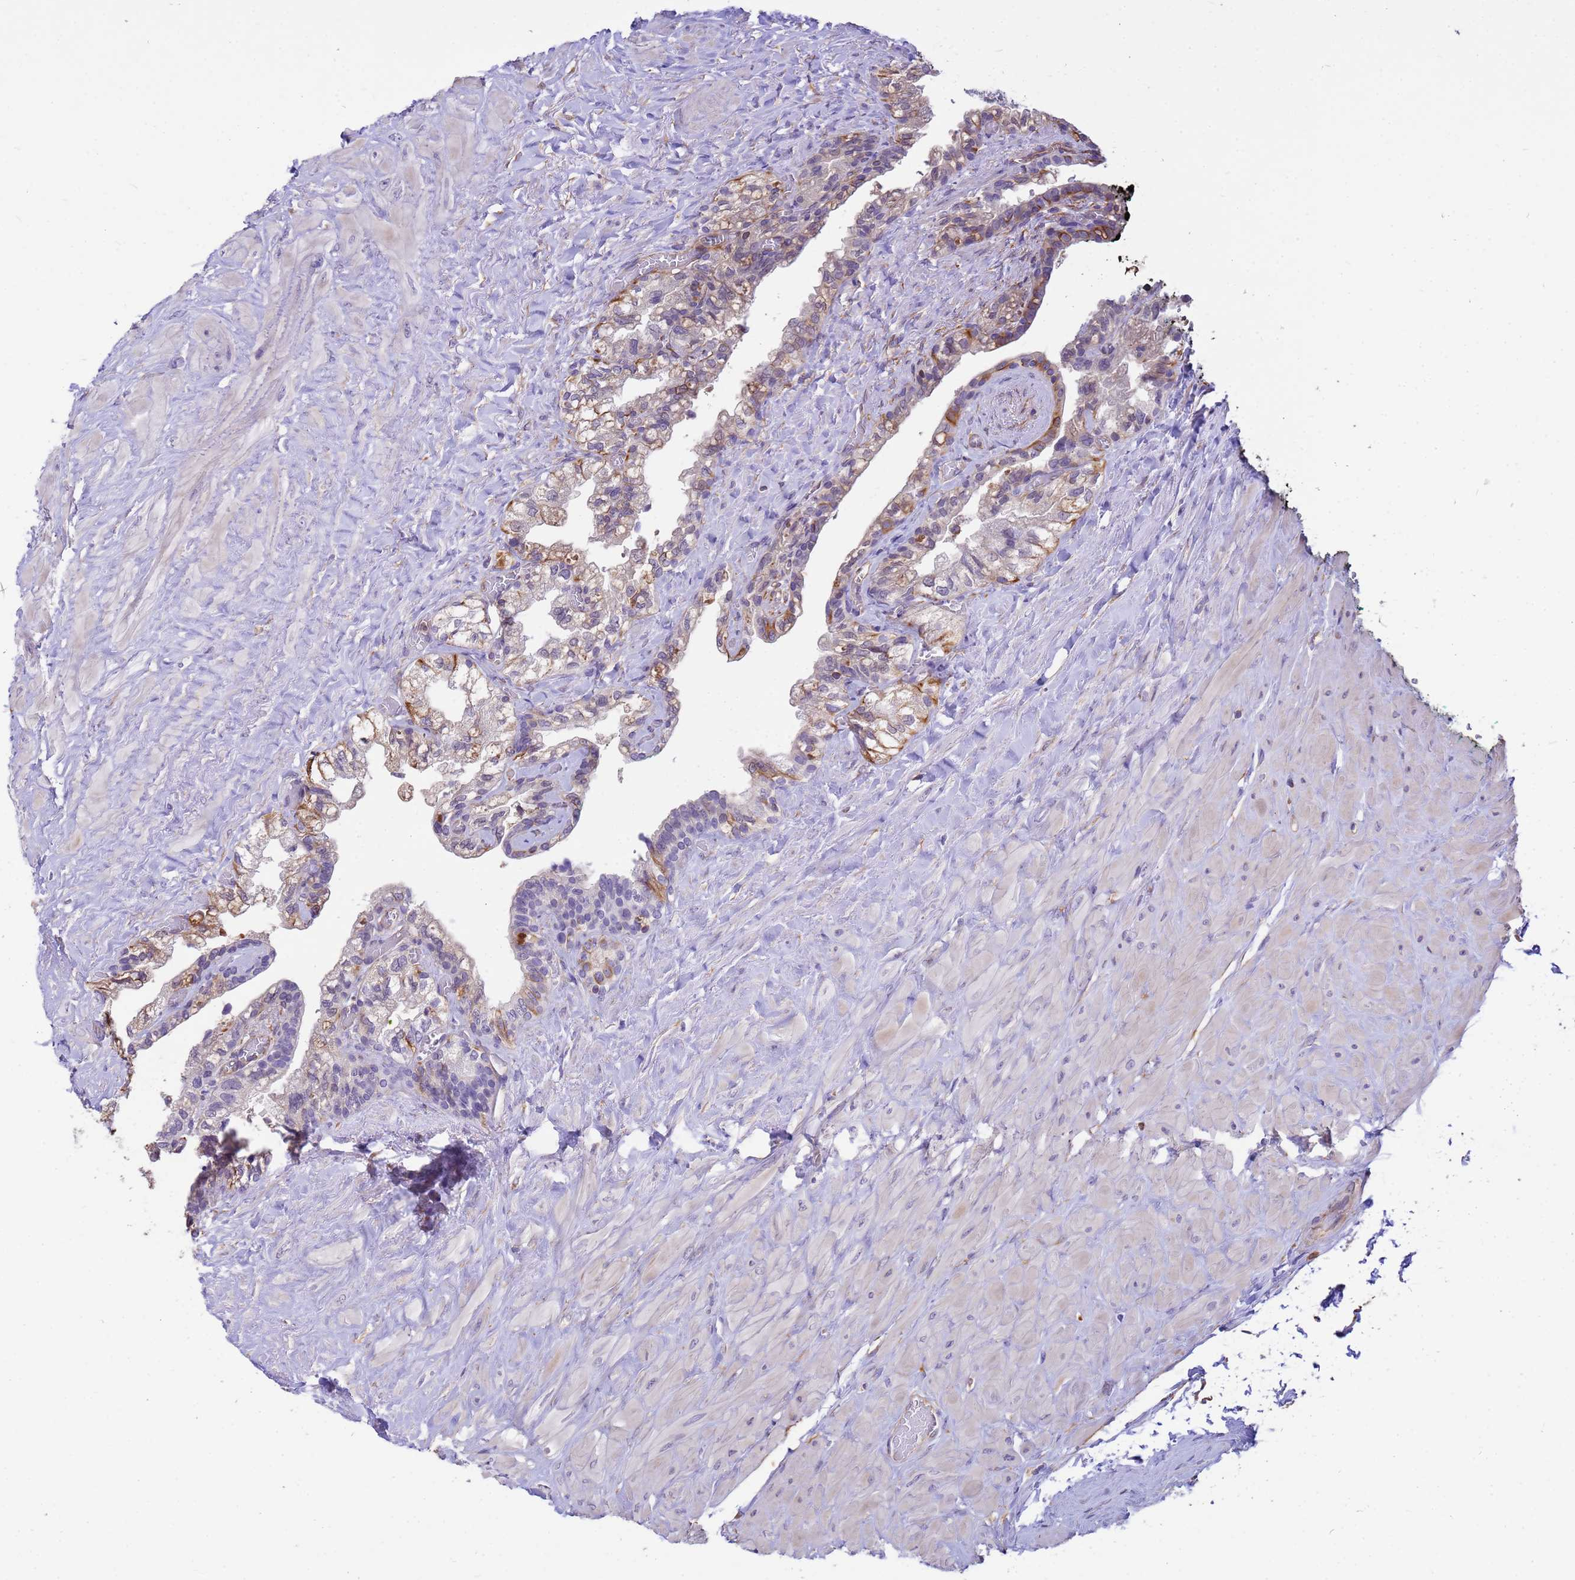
{"staining": {"intensity": "moderate", "quantity": "<25%", "location": "cytoplasmic/membranous"}, "tissue": "seminal vesicle", "cell_type": "Glandular cells", "image_type": "normal", "snomed": [{"axis": "morphology", "description": "Normal tissue, NOS"}, {"axis": "topography", "description": "Seminal veicle"}, {"axis": "topography", "description": "Peripheral nerve tissue"}], "caption": "Unremarkable seminal vesicle reveals moderate cytoplasmic/membranous expression in approximately <25% of glandular cells (DAB (3,3'-diaminobenzidine) IHC with brightfield microscopy, high magnification)..", "gene": "TCEAL3", "patient": {"sex": "male", "age": 60}}